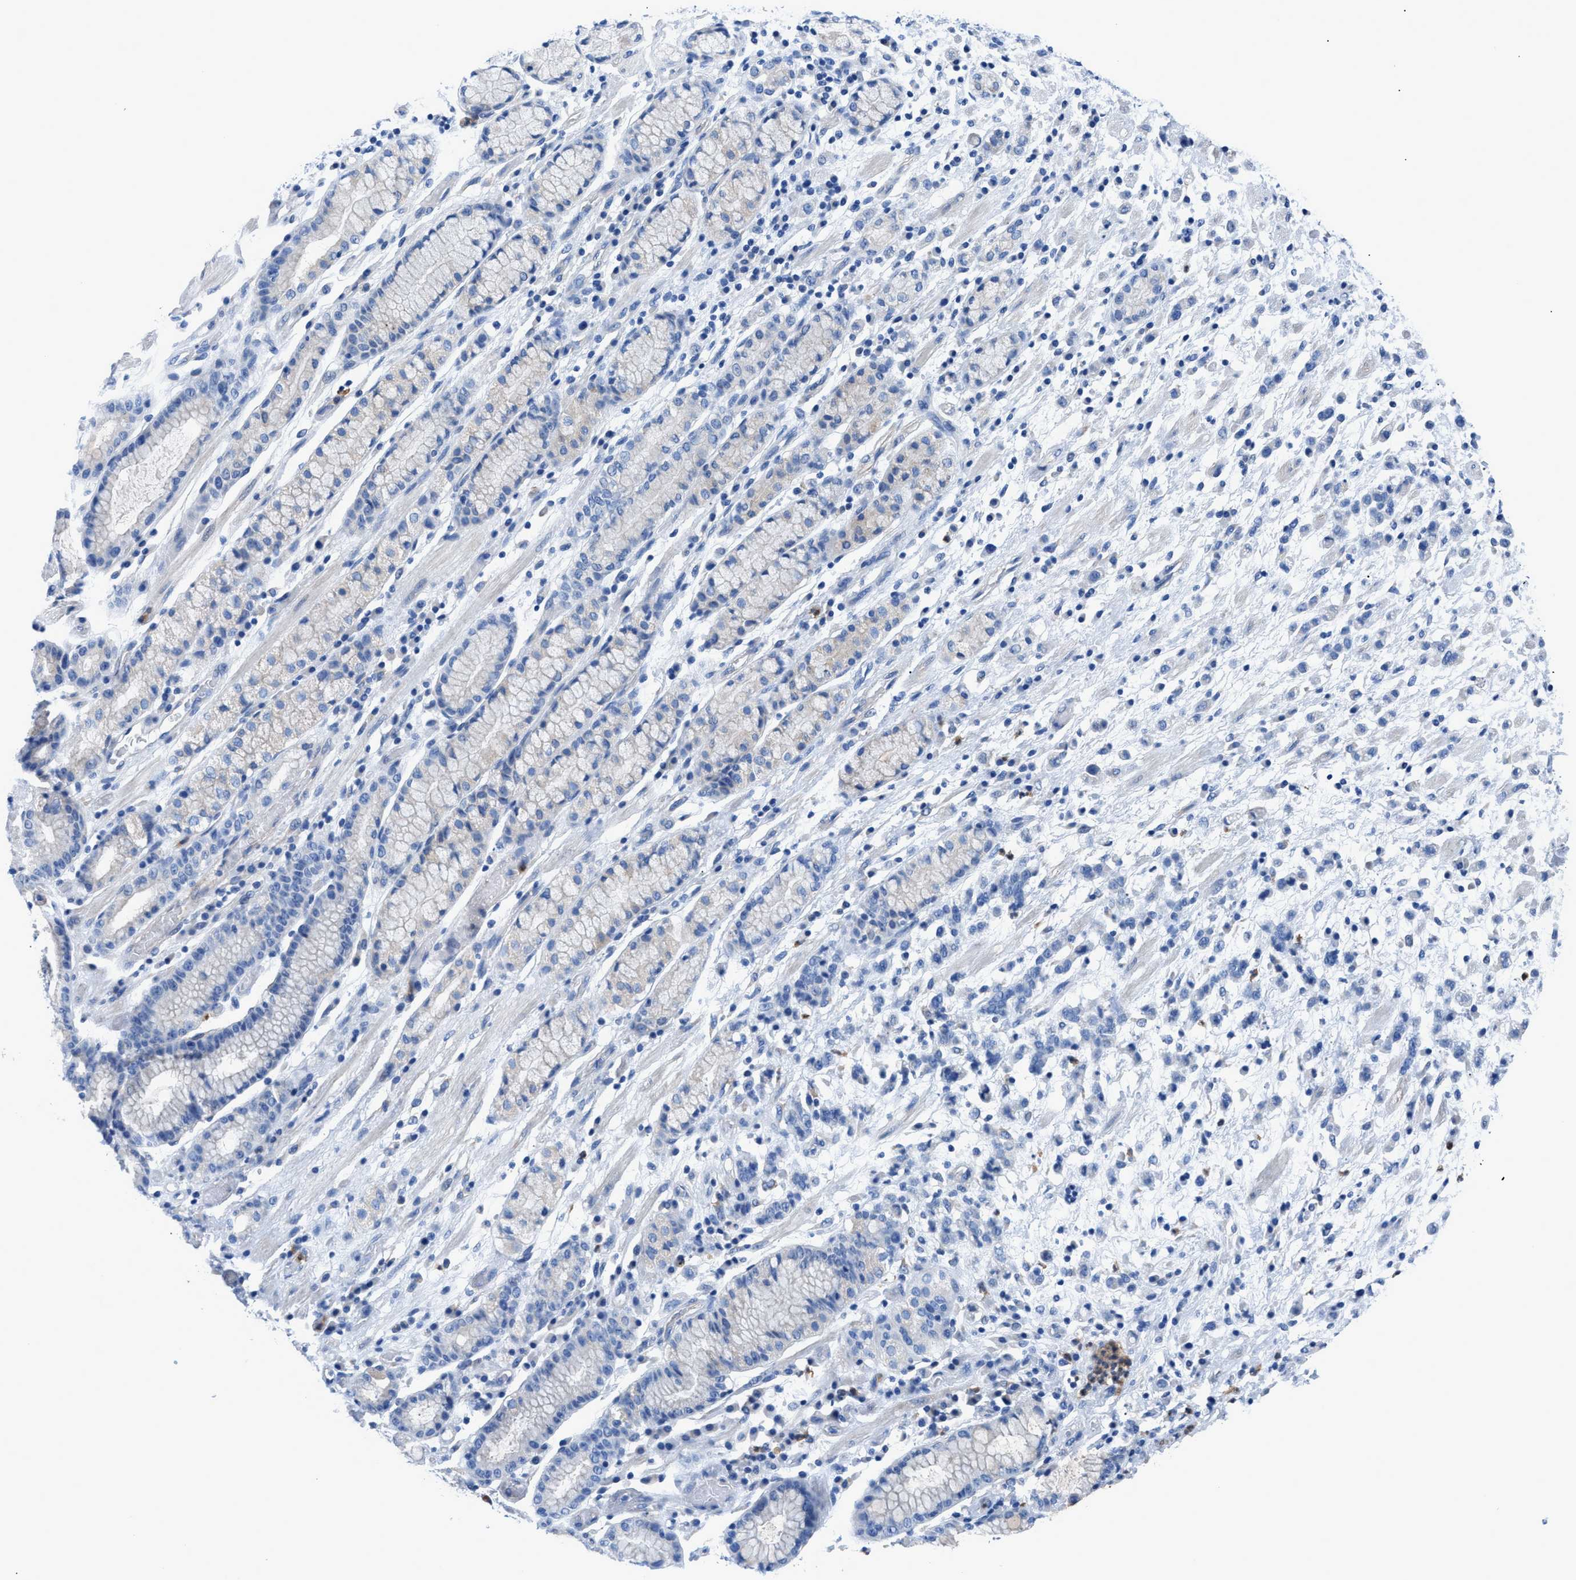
{"staining": {"intensity": "negative", "quantity": "none", "location": "none"}, "tissue": "stomach cancer", "cell_type": "Tumor cells", "image_type": "cancer", "snomed": [{"axis": "morphology", "description": "Adenocarcinoma, NOS"}, {"axis": "topography", "description": "Stomach, lower"}], "caption": "High power microscopy micrograph of an immunohistochemistry image of adenocarcinoma (stomach), revealing no significant expression in tumor cells.", "gene": "ITPR1", "patient": {"sex": "male", "age": 88}}